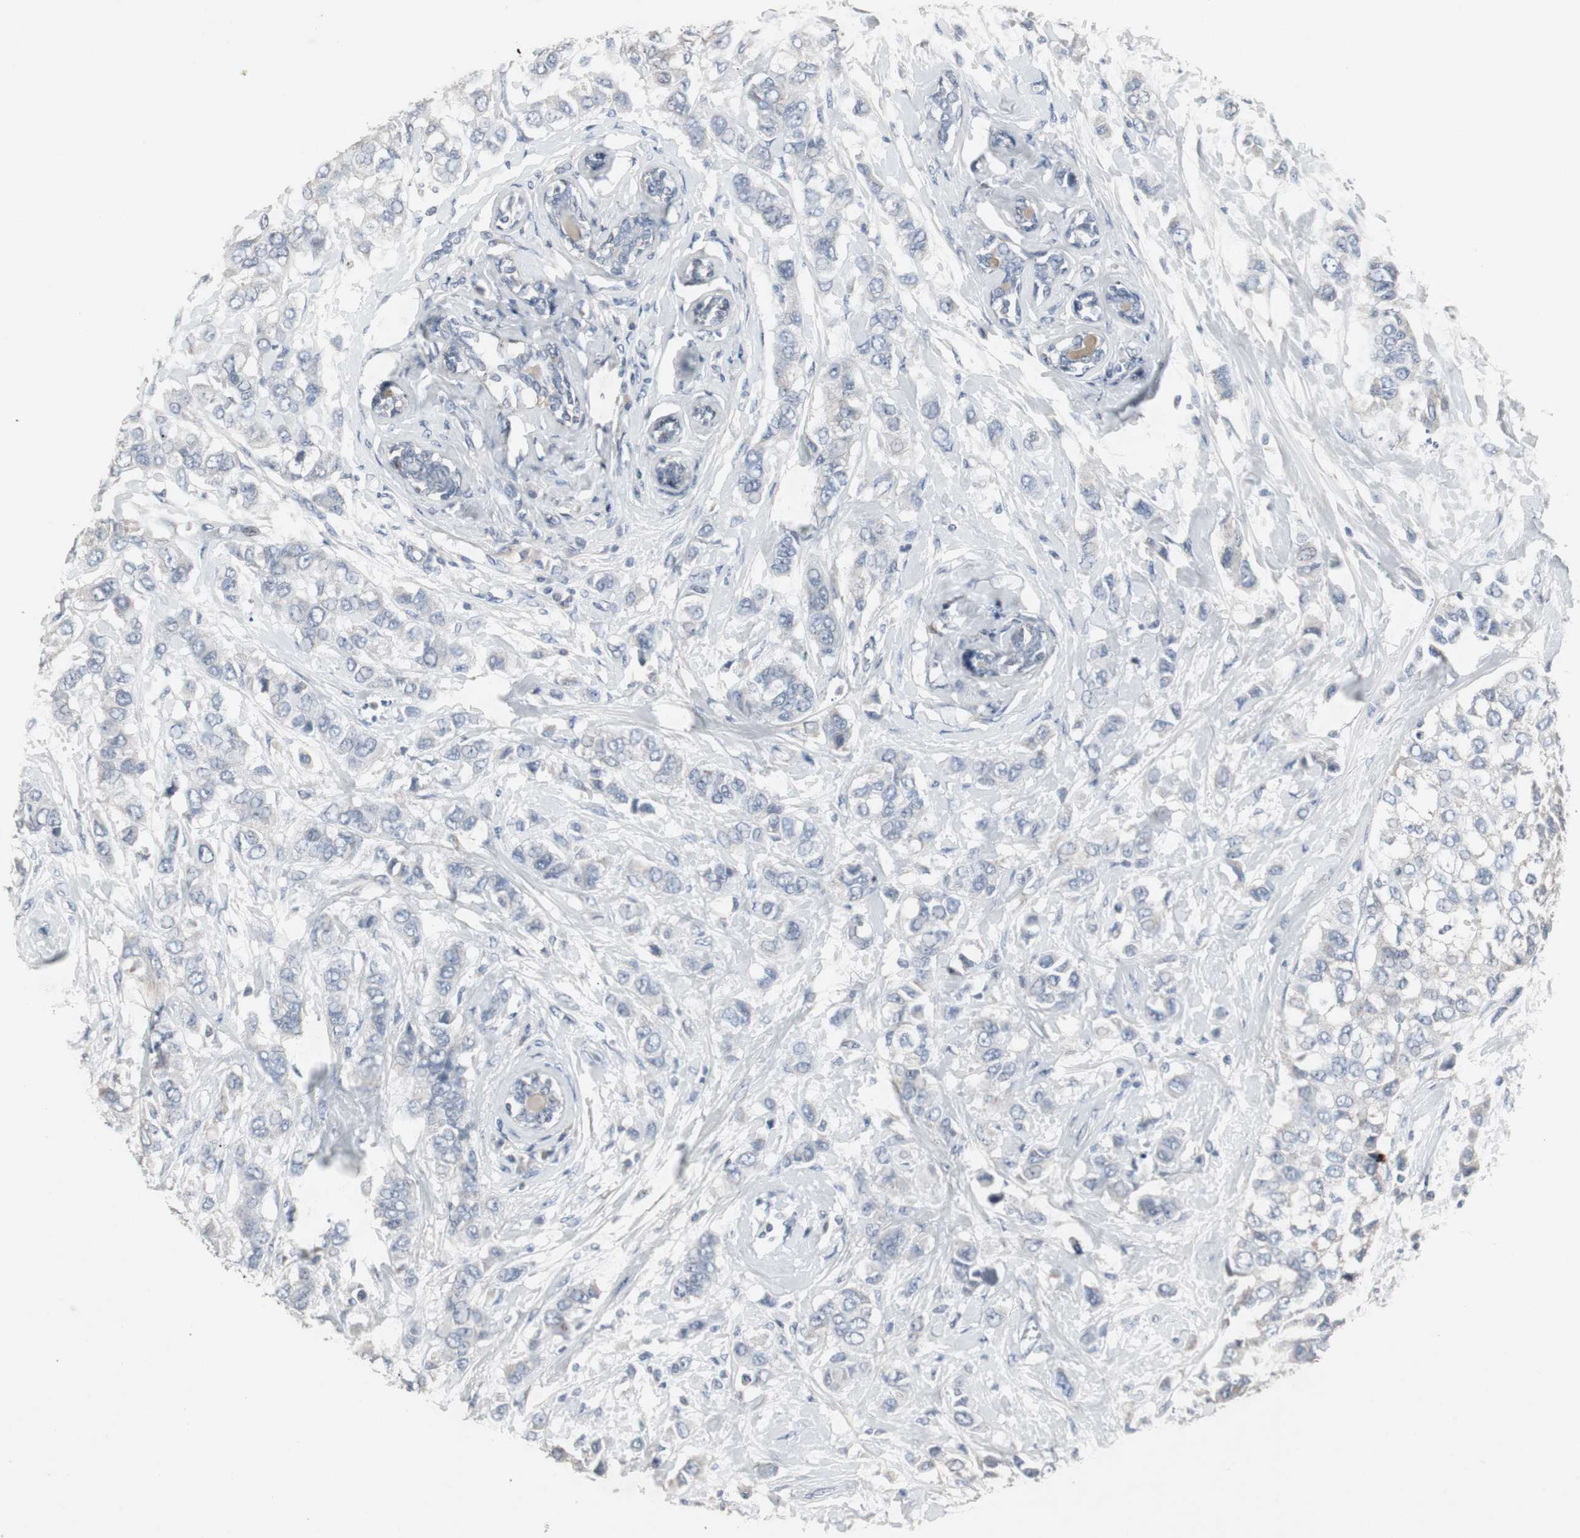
{"staining": {"intensity": "negative", "quantity": "none", "location": "none"}, "tissue": "breast cancer", "cell_type": "Tumor cells", "image_type": "cancer", "snomed": [{"axis": "morphology", "description": "Duct carcinoma"}, {"axis": "topography", "description": "Breast"}], "caption": "IHC micrograph of neoplastic tissue: human breast cancer (infiltrating ductal carcinoma) stained with DAB (3,3'-diaminobenzidine) reveals no significant protein expression in tumor cells.", "gene": "ACAA1", "patient": {"sex": "female", "age": 50}}